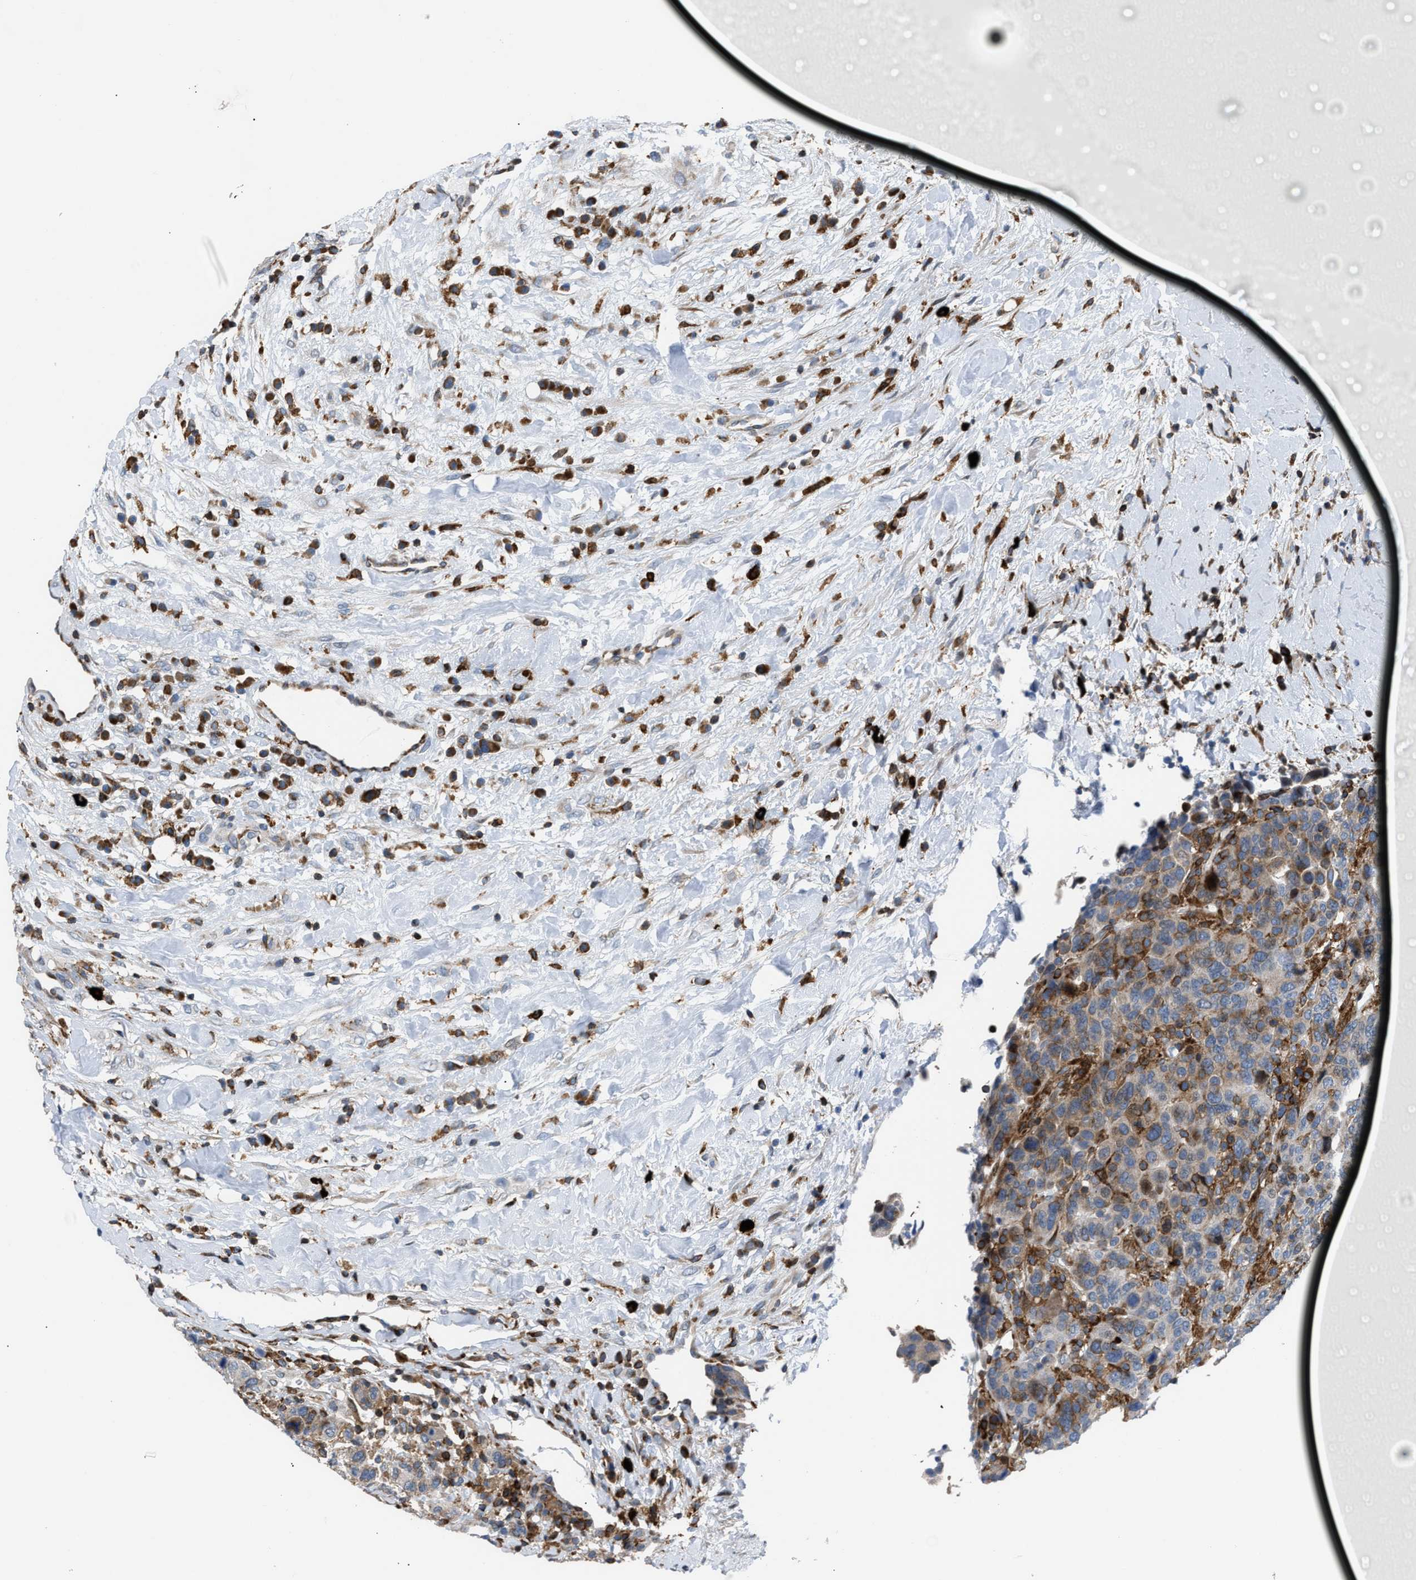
{"staining": {"intensity": "weak", "quantity": ">75%", "location": "cytoplasmic/membranous"}, "tissue": "breast cancer", "cell_type": "Tumor cells", "image_type": "cancer", "snomed": [{"axis": "morphology", "description": "Duct carcinoma"}, {"axis": "topography", "description": "Breast"}], "caption": "A brown stain labels weak cytoplasmic/membranous expression of a protein in human breast cancer (infiltrating ductal carcinoma) tumor cells.", "gene": "ATP9A", "patient": {"sex": "female", "age": 37}}